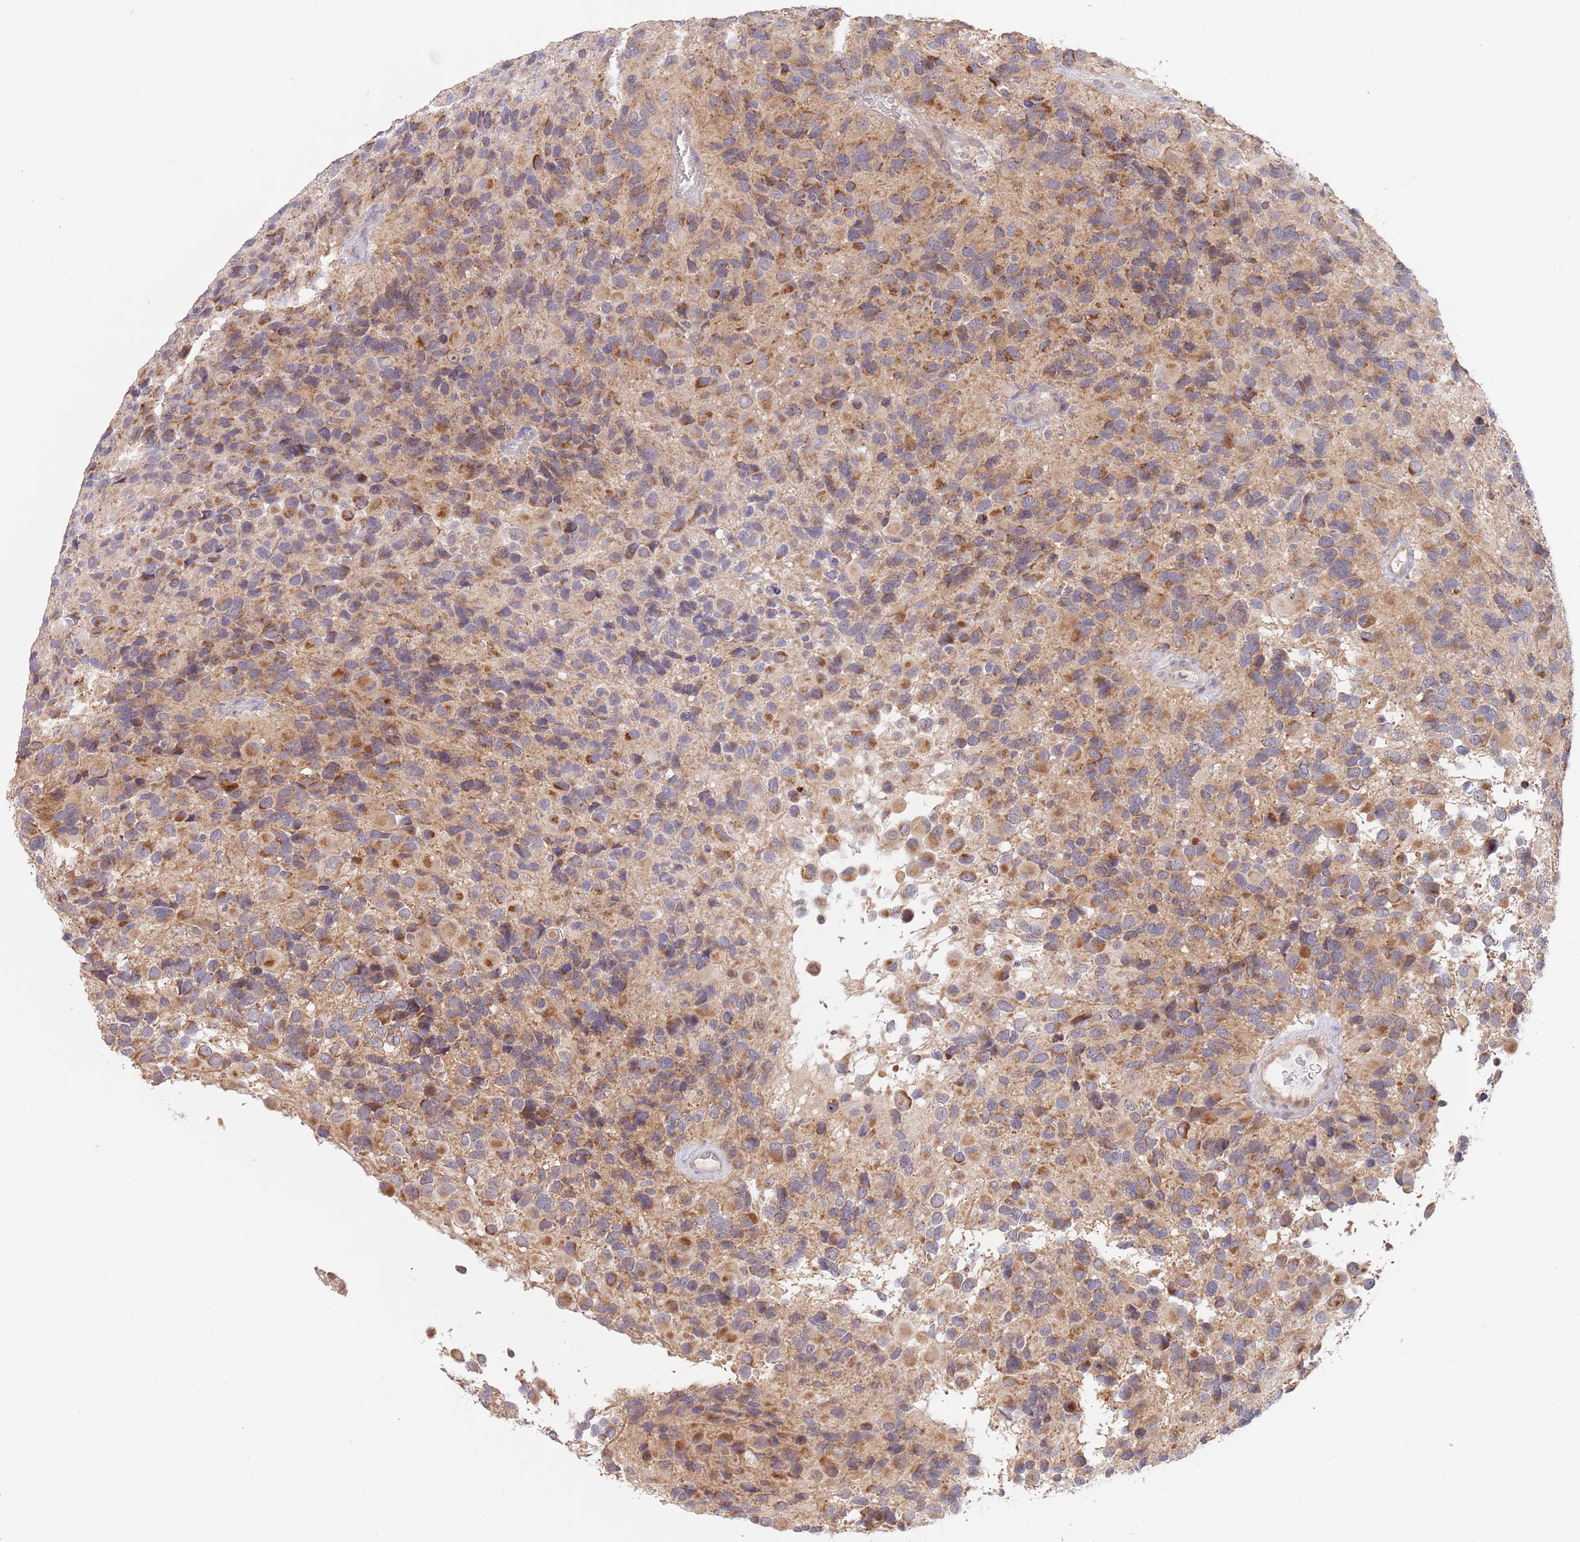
{"staining": {"intensity": "moderate", "quantity": ">75%", "location": "cytoplasmic/membranous"}, "tissue": "glioma", "cell_type": "Tumor cells", "image_type": "cancer", "snomed": [{"axis": "morphology", "description": "Glioma, malignant, High grade"}, {"axis": "topography", "description": "Brain"}], "caption": "Glioma stained for a protein (brown) demonstrates moderate cytoplasmic/membranous positive expression in approximately >75% of tumor cells.", "gene": "UQCC3", "patient": {"sex": "male", "age": 77}}